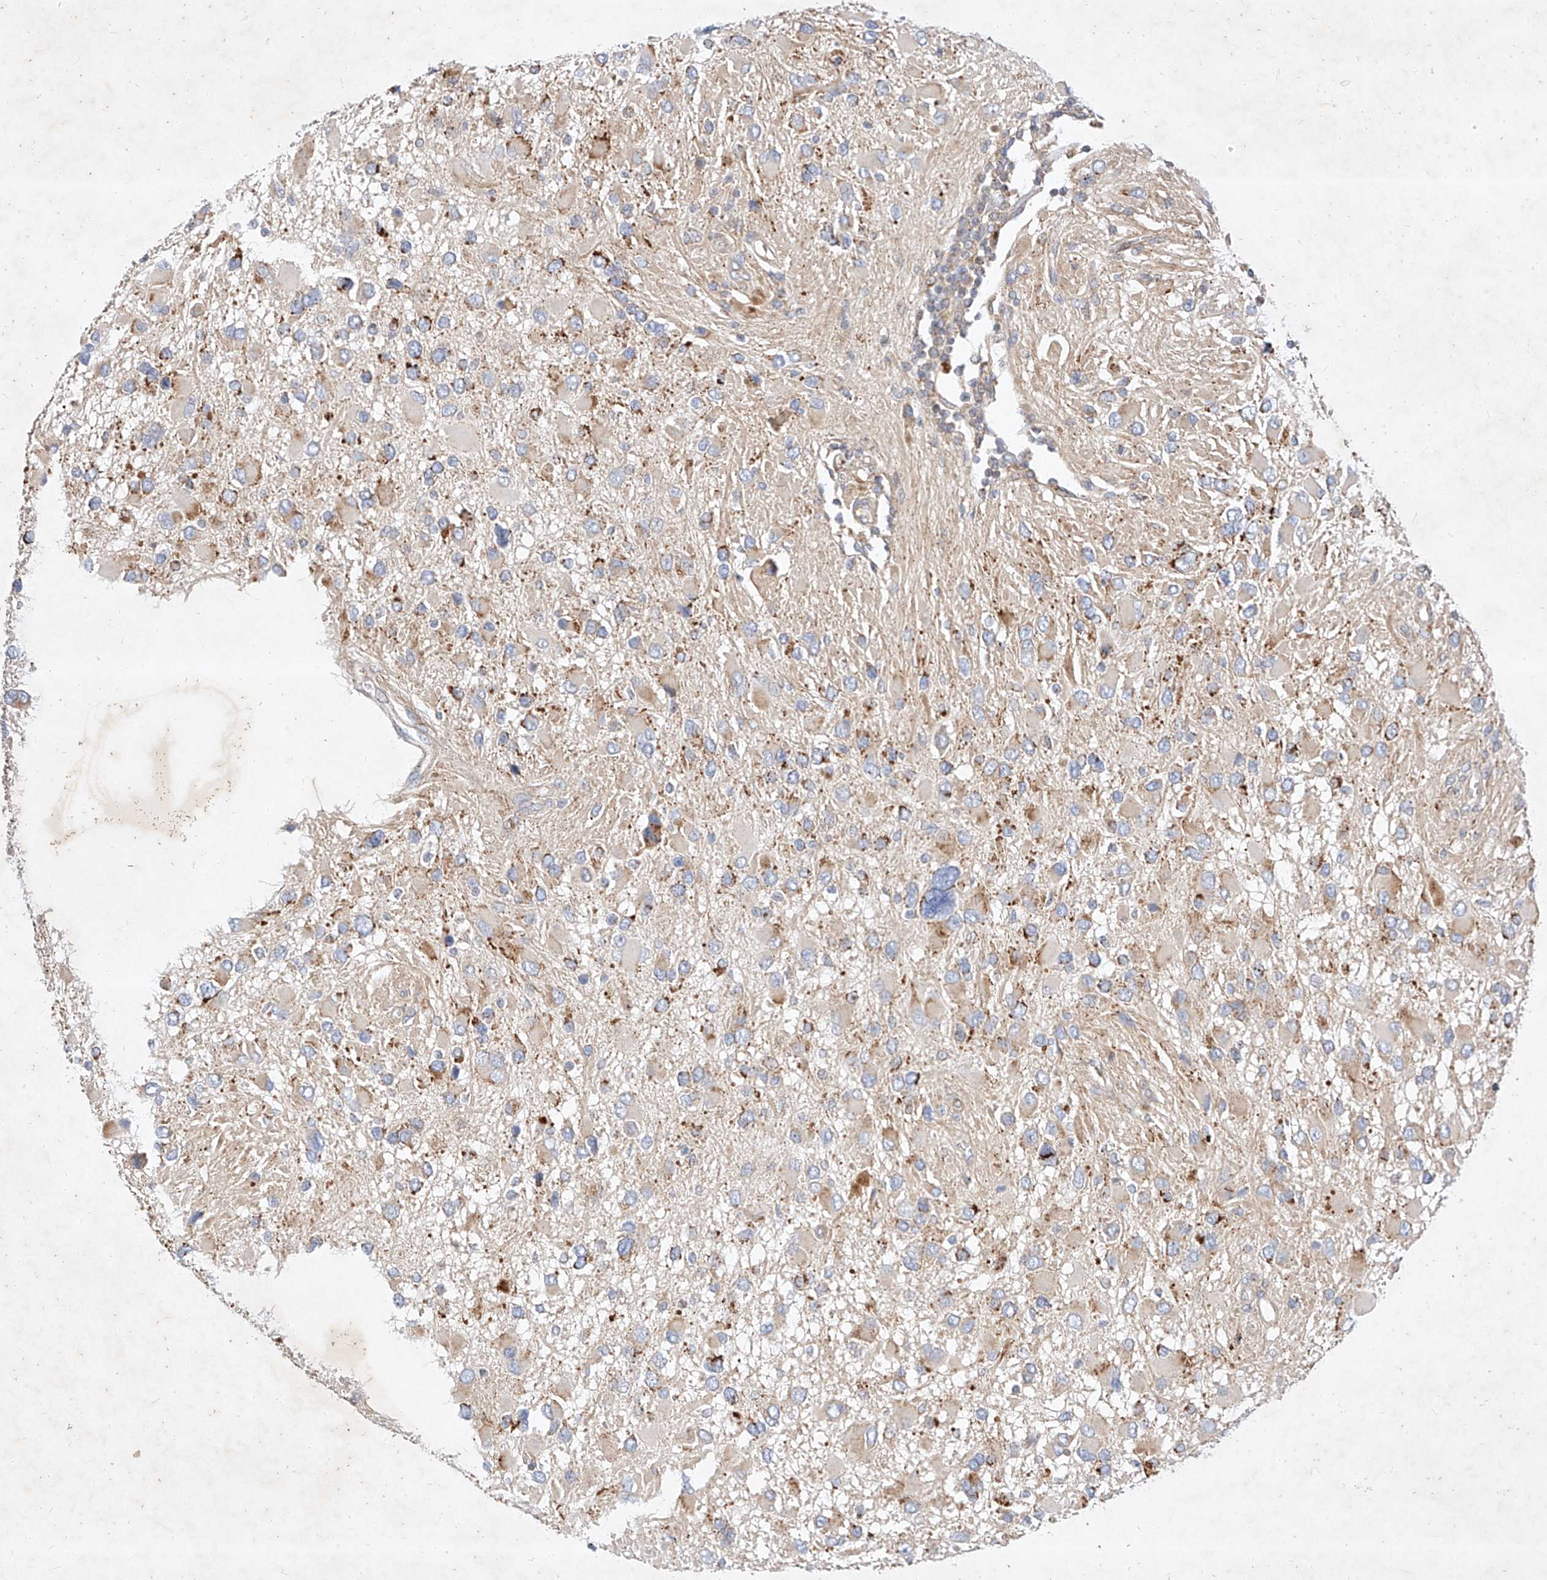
{"staining": {"intensity": "moderate", "quantity": "<25%", "location": "cytoplasmic/membranous"}, "tissue": "glioma", "cell_type": "Tumor cells", "image_type": "cancer", "snomed": [{"axis": "morphology", "description": "Glioma, malignant, High grade"}, {"axis": "topography", "description": "Brain"}], "caption": "Tumor cells display moderate cytoplasmic/membranous expression in approximately <25% of cells in high-grade glioma (malignant).", "gene": "OSGEPL1", "patient": {"sex": "male", "age": 53}}